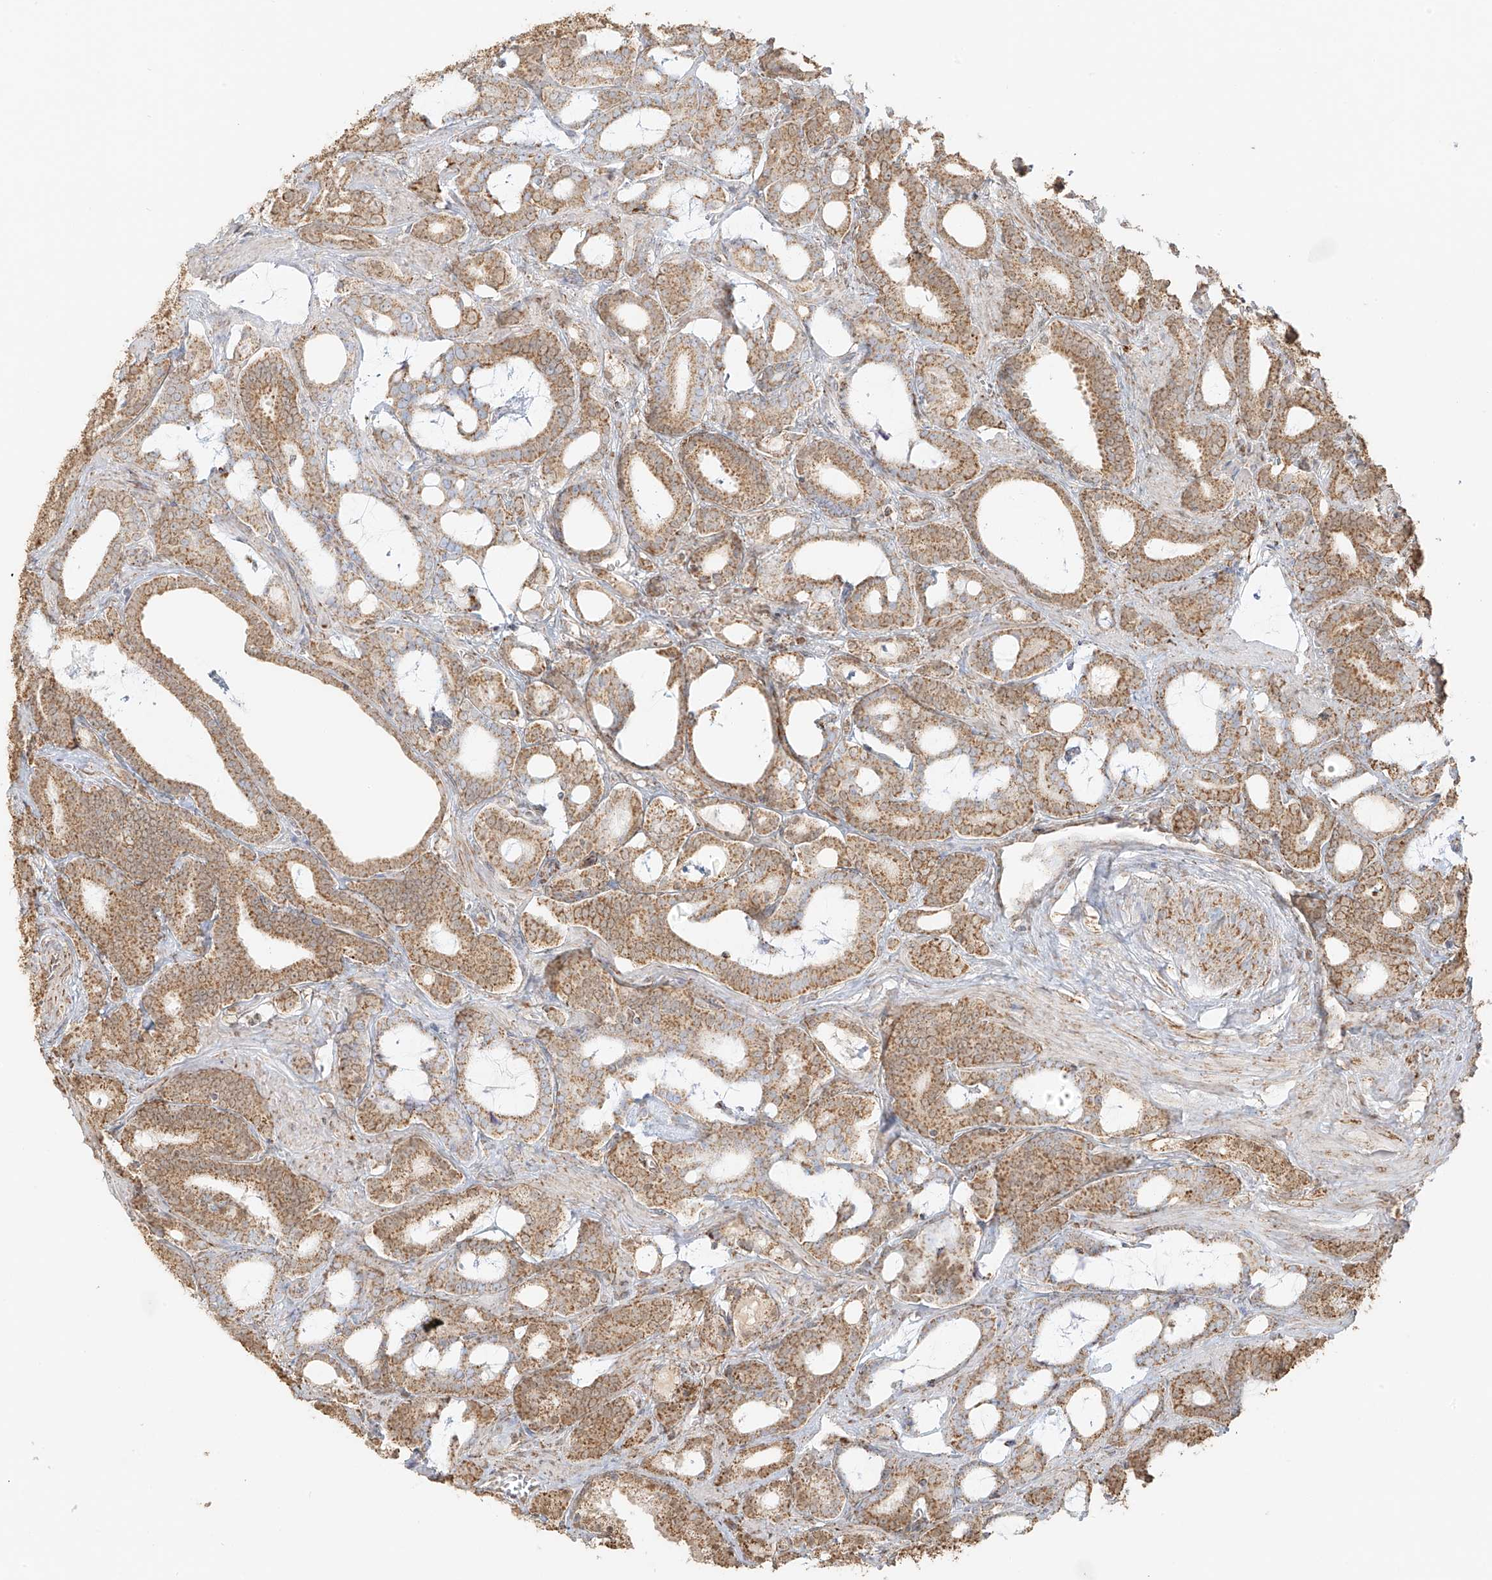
{"staining": {"intensity": "moderate", "quantity": ">75%", "location": "cytoplasmic/membranous"}, "tissue": "prostate cancer", "cell_type": "Tumor cells", "image_type": "cancer", "snomed": [{"axis": "morphology", "description": "Adenocarcinoma, High grade"}, {"axis": "topography", "description": "Prostate and seminal vesicle, NOS"}], "caption": "High-grade adenocarcinoma (prostate) was stained to show a protein in brown. There is medium levels of moderate cytoplasmic/membranous expression in approximately >75% of tumor cells. Using DAB (brown) and hematoxylin (blue) stains, captured at high magnification using brightfield microscopy.", "gene": "MIPEP", "patient": {"sex": "male", "age": 67}}